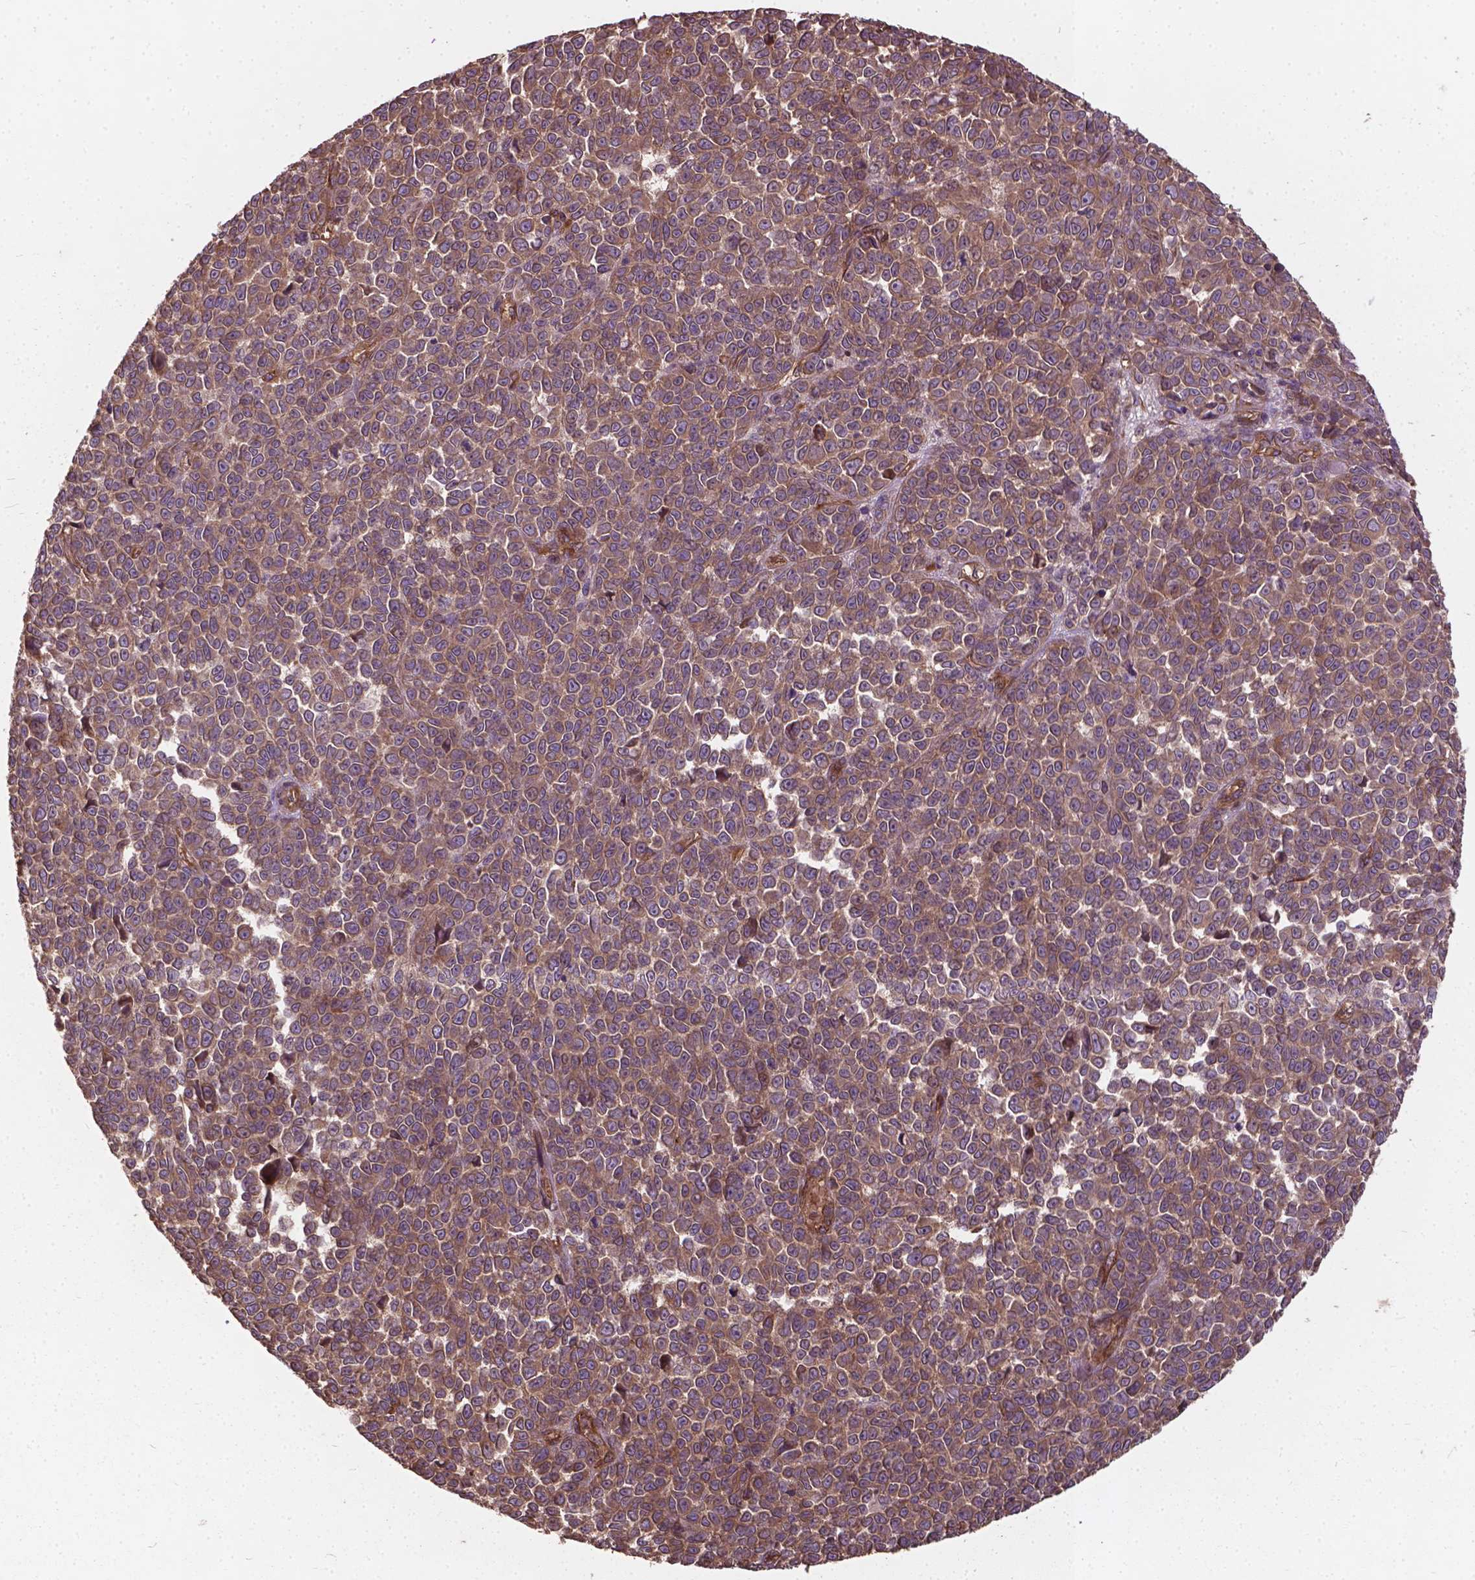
{"staining": {"intensity": "moderate", "quantity": "<25%", "location": "cytoplasmic/membranous"}, "tissue": "melanoma", "cell_type": "Tumor cells", "image_type": "cancer", "snomed": [{"axis": "morphology", "description": "Malignant melanoma, NOS"}, {"axis": "topography", "description": "Skin"}], "caption": "Human malignant melanoma stained with a brown dye shows moderate cytoplasmic/membranous positive expression in approximately <25% of tumor cells.", "gene": "UBXN2A", "patient": {"sex": "female", "age": 95}}